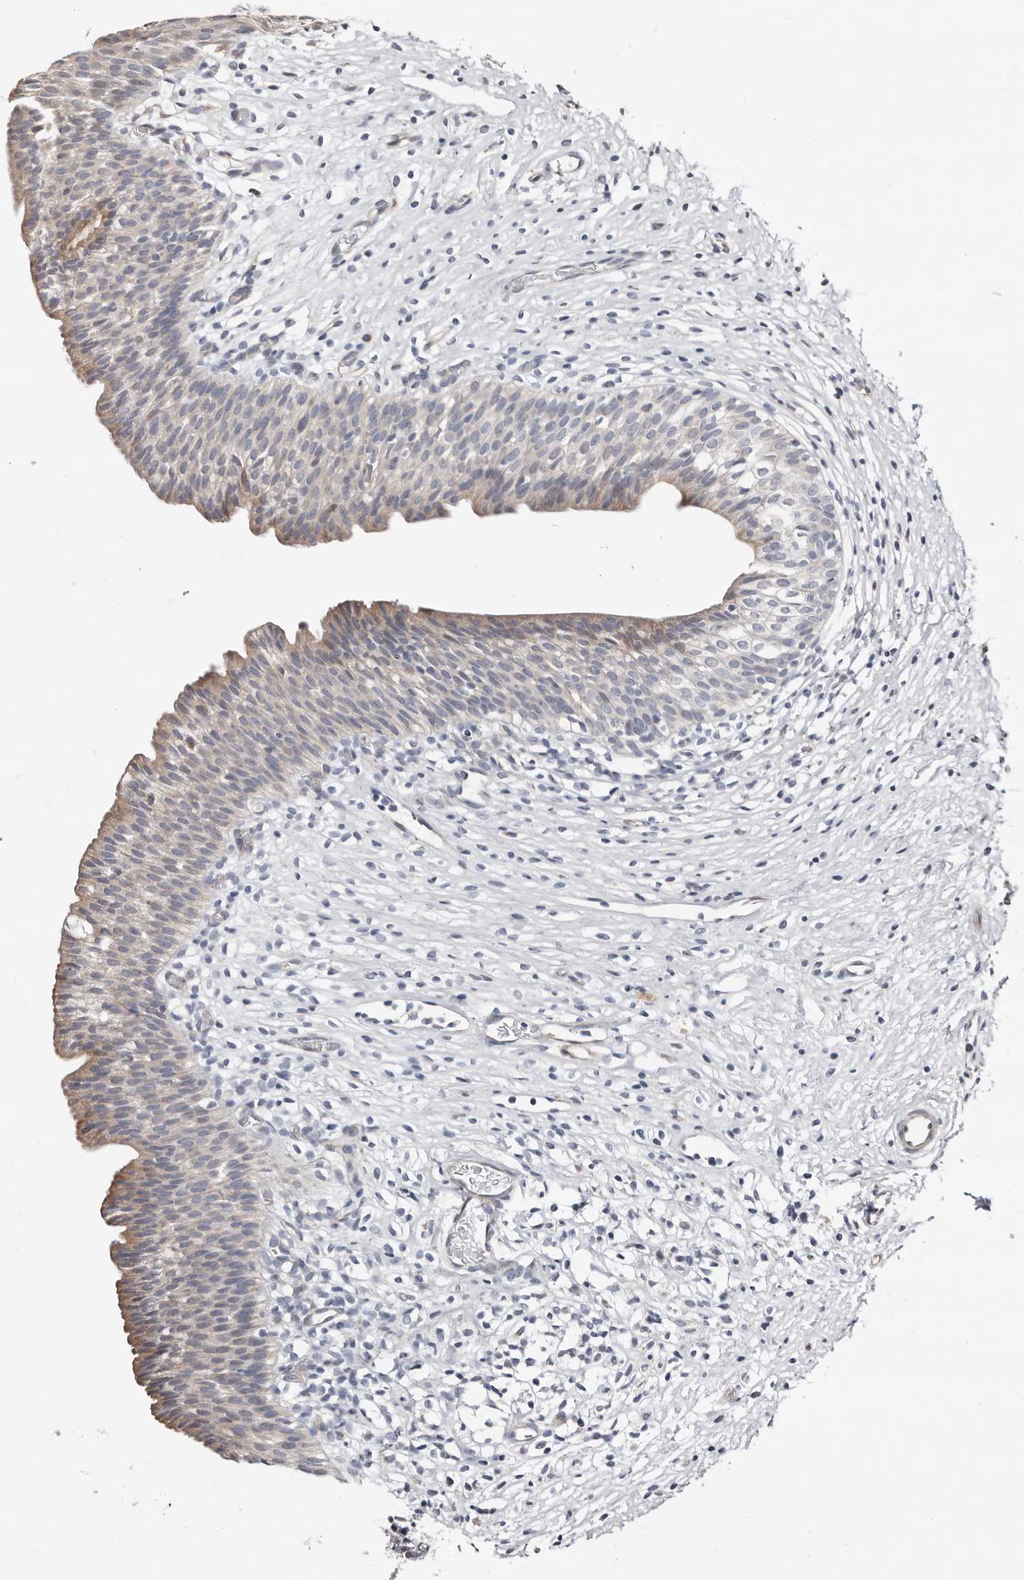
{"staining": {"intensity": "moderate", "quantity": "<25%", "location": "cytoplasmic/membranous"}, "tissue": "urinary bladder", "cell_type": "Urothelial cells", "image_type": "normal", "snomed": [{"axis": "morphology", "description": "Normal tissue, NOS"}, {"axis": "topography", "description": "Urinary bladder"}], "caption": "The image reveals immunohistochemical staining of unremarkable urinary bladder. There is moderate cytoplasmic/membranous expression is present in approximately <25% of urothelial cells.", "gene": "ASRGL1", "patient": {"sex": "male", "age": 1}}